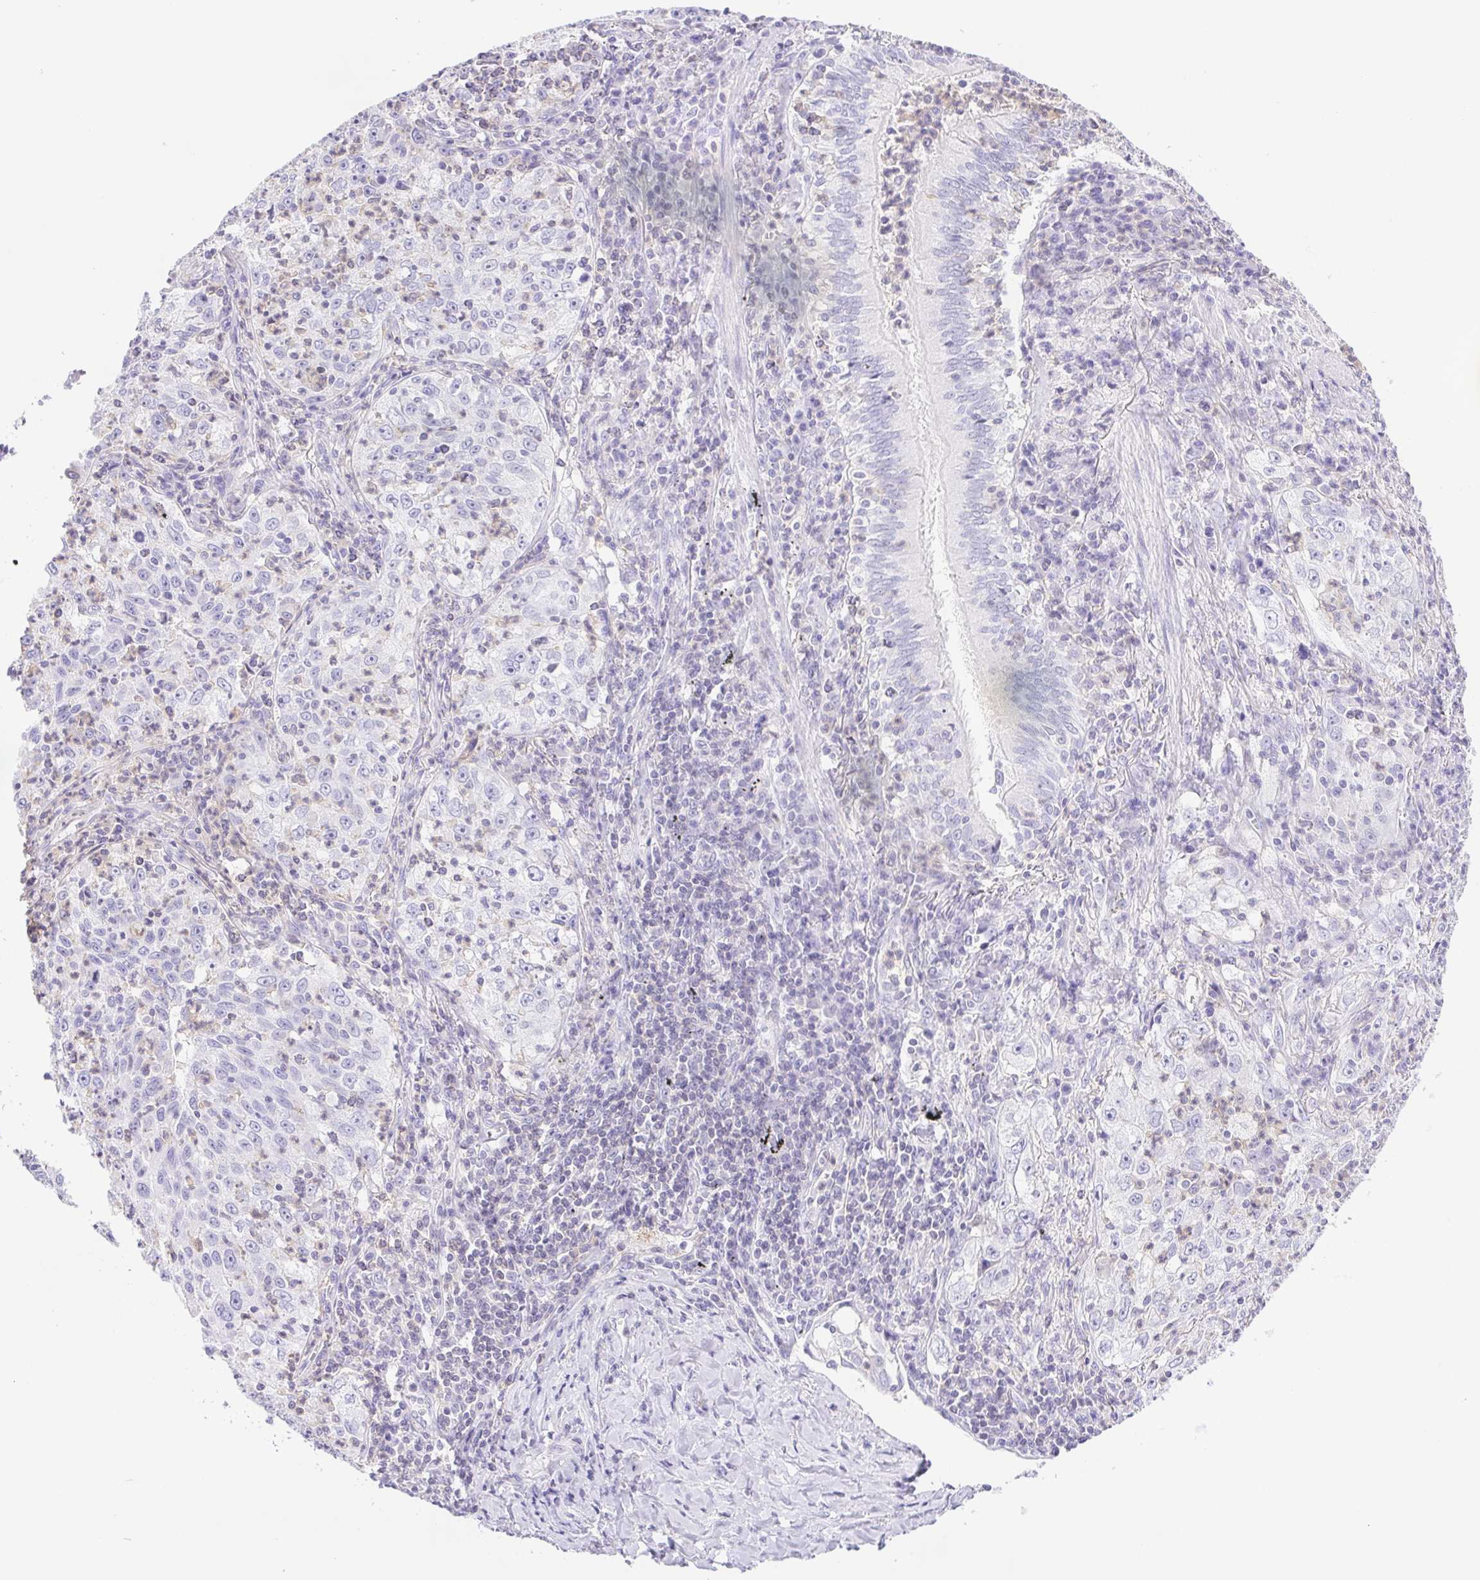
{"staining": {"intensity": "negative", "quantity": "none", "location": "none"}, "tissue": "lung cancer", "cell_type": "Tumor cells", "image_type": "cancer", "snomed": [{"axis": "morphology", "description": "Squamous cell carcinoma, NOS"}, {"axis": "topography", "description": "Lung"}], "caption": "Tumor cells show no significant protein expression in lung cancer. (Stains: DAB immunohistochemistry with hematoxylin counter stain, Microscopy: brightfield microscopy at high magnification).", "gene": "SYNPR", "patient": {"sex": "male", "age": 71}}